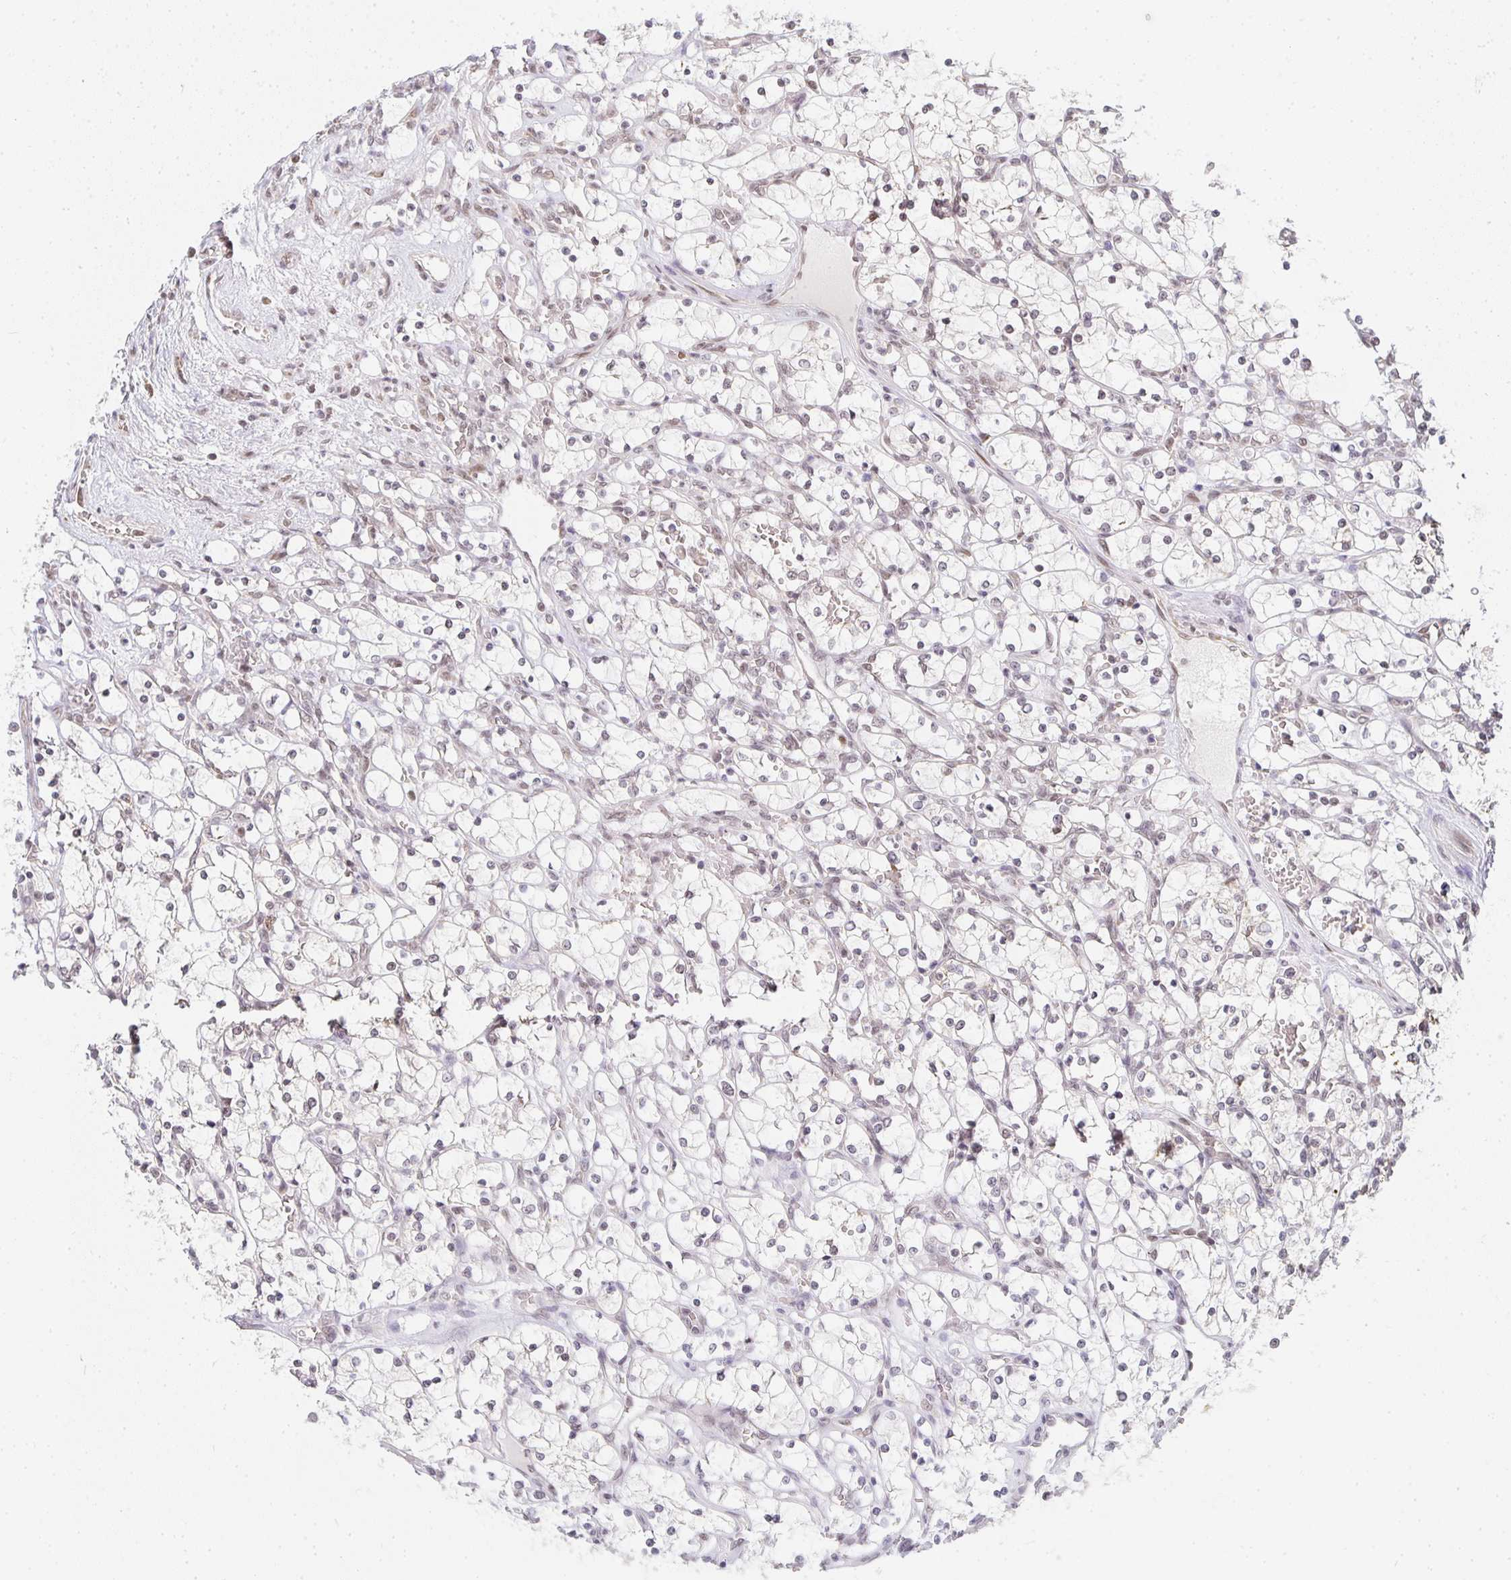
{"staining": {"intensity": "negative", "quantity": "none", "location": "none"}, "tissue": "renal cancer", "cell_type": "Tumor cells", "image_type": "cancer", "snomed": [{"axis": "morphology", "description": "Adenocarcinoma, NOS"}, {"axis": "topography", "description": "Kidney"}], "caption": "A photomicrograph of human renal cancer is negative for staining in tumor cells.", "gene": "SMARCA2", "patient": {"sex": "female", "age": 69}}